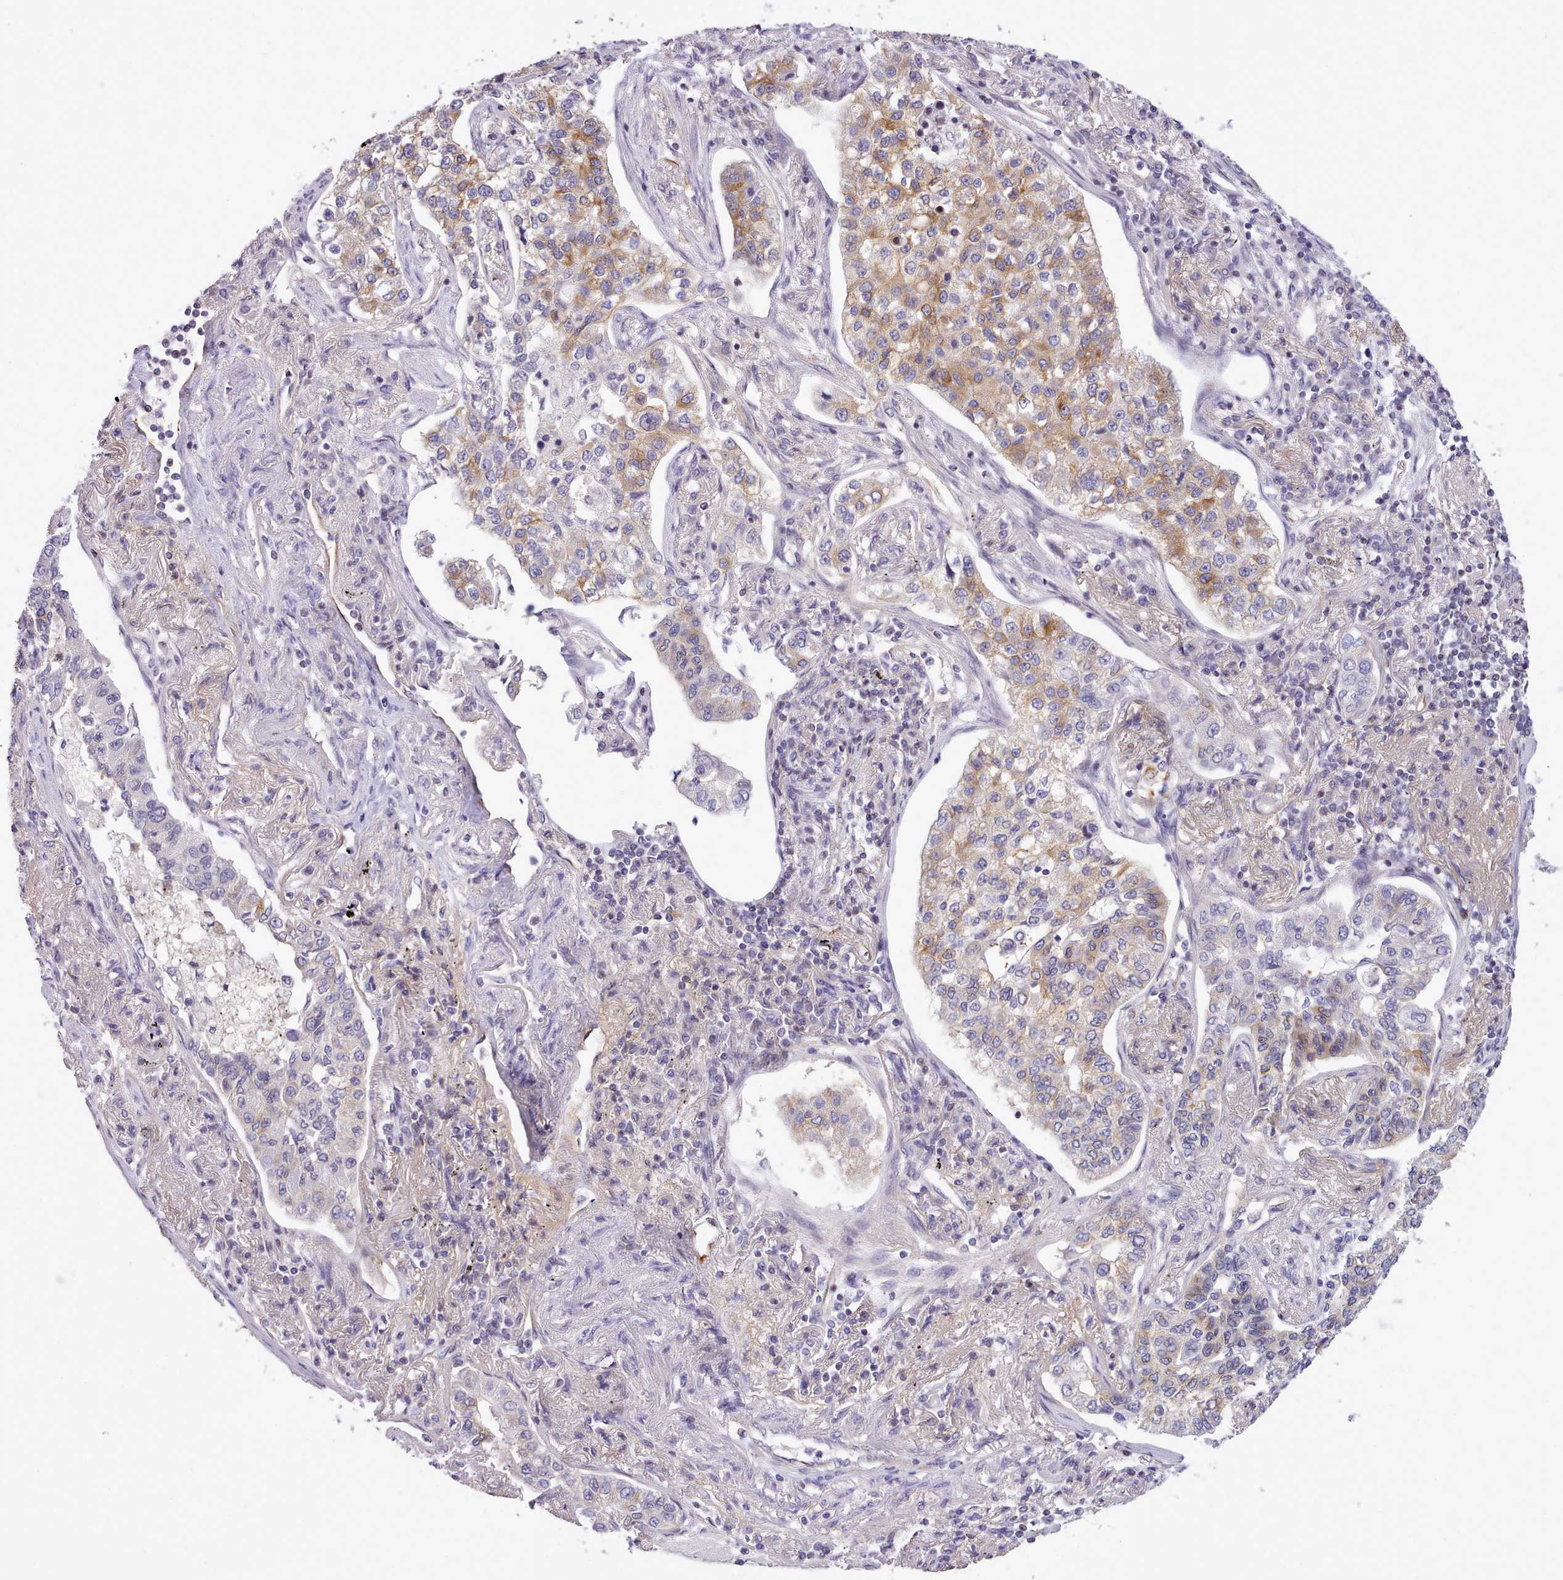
{"staining": {"intensity": "moderate", "quantity": "25%-75%", "location": "cytoplasmic/membranous"}, "tissue": "lung cancer", "cell_type": "Tumor cells", "image_type": "cancer", "snomed": [{"axis": "morphology", "description": "Adenocarcinoma, NOS"}, {"axis": "topography", "description": "Lung"}], "caption": "Moderate cytoplasmic/membranous expression is identified in approximately 25%-75% of tumor cells in lung adenocarcinoma.", "gene": "CYP2A13", "patient": {"sex": "male", "age": 49}}